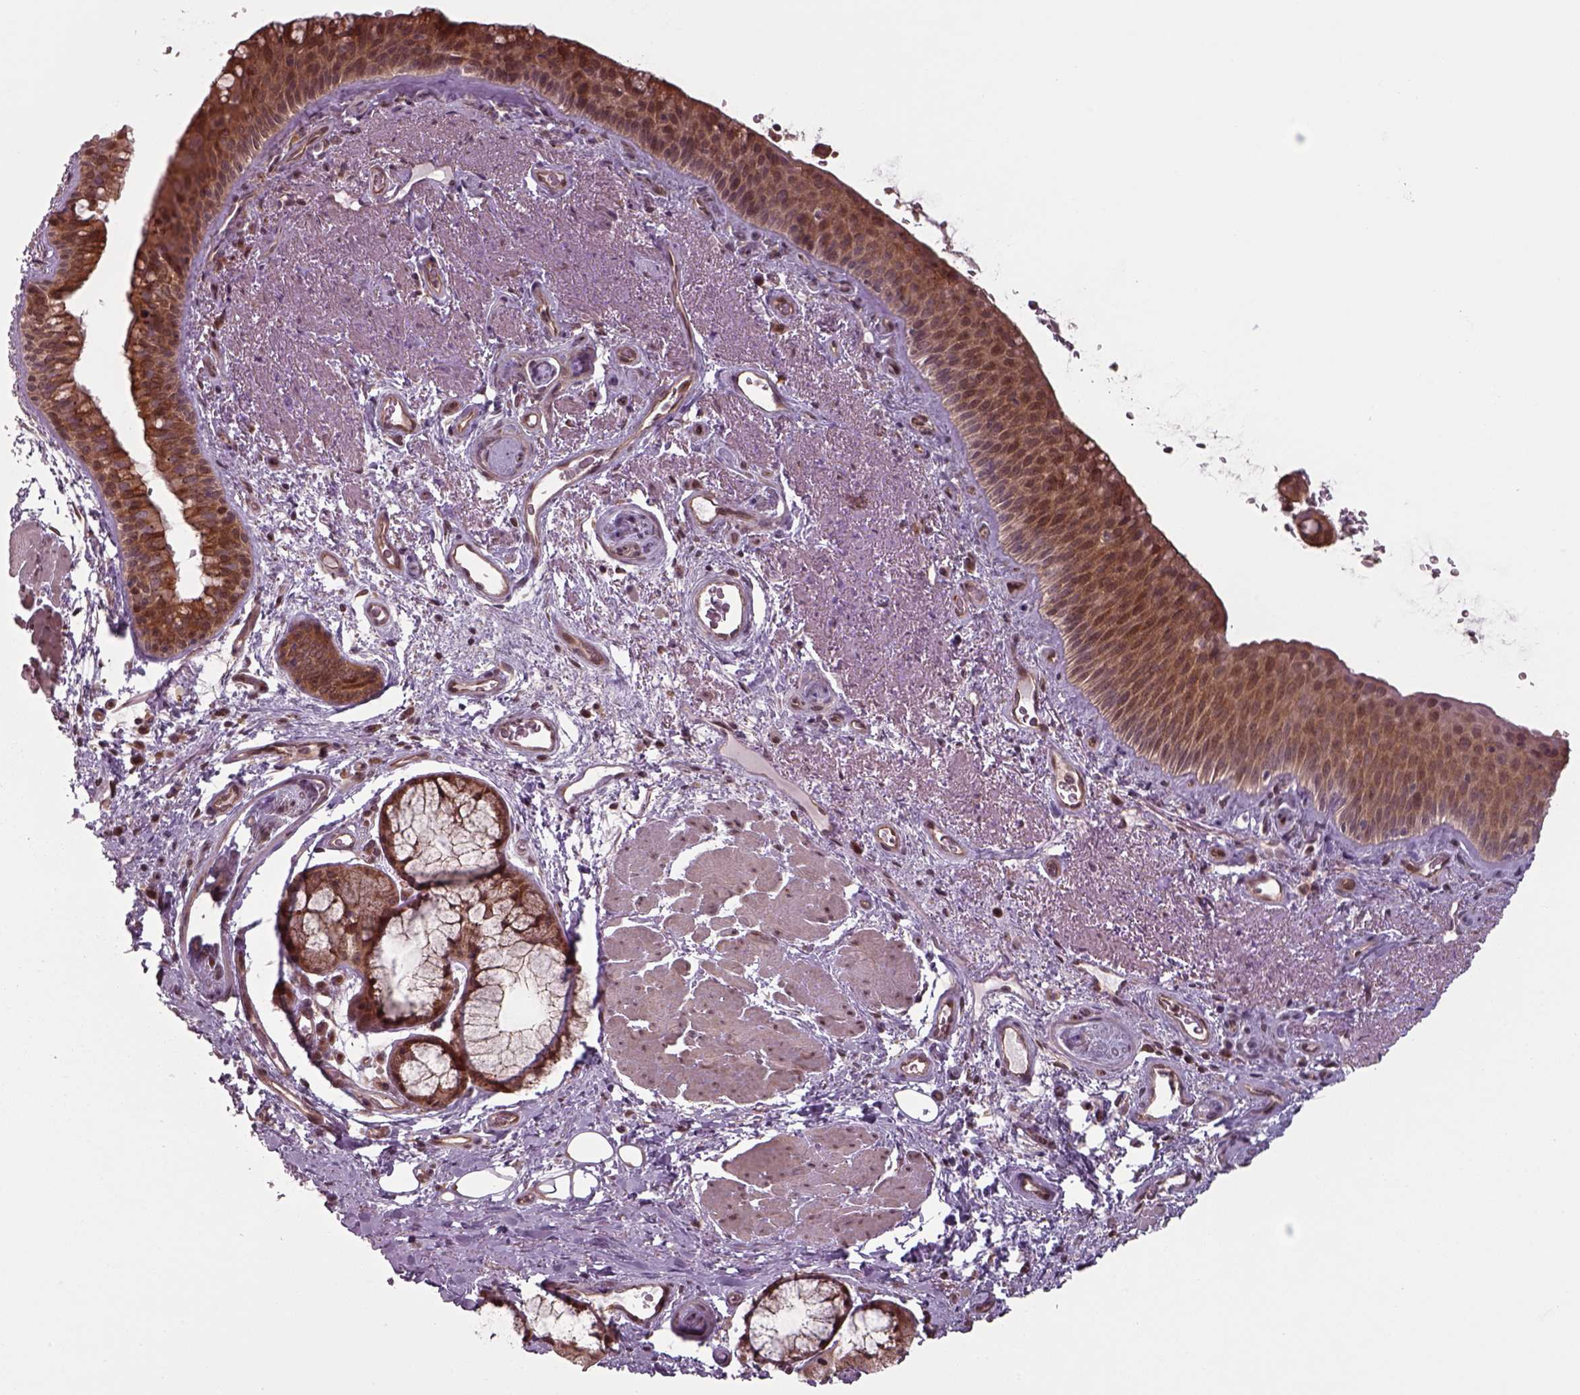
{"staining": {"intensity": "strong", "quantity": ">75%", "location": "cytoplasmic/membranous"}, "tissue": "bronchus", "cell_type": "Respiratory epithelial cells", "image_type": "normal", "snomed": [{"axis": "morphology", "description": "Normal tissue, NOS"}, {"axis": "topography", "description": "Bronchus"}], "caption": "Respiratory epithelial cells reveal strong cytoplasmic/membranous expression in approximately >75% of cells in benign bronchus.", "gene": "CHMP3", "patient": {"sex": "male", "age": 48}}